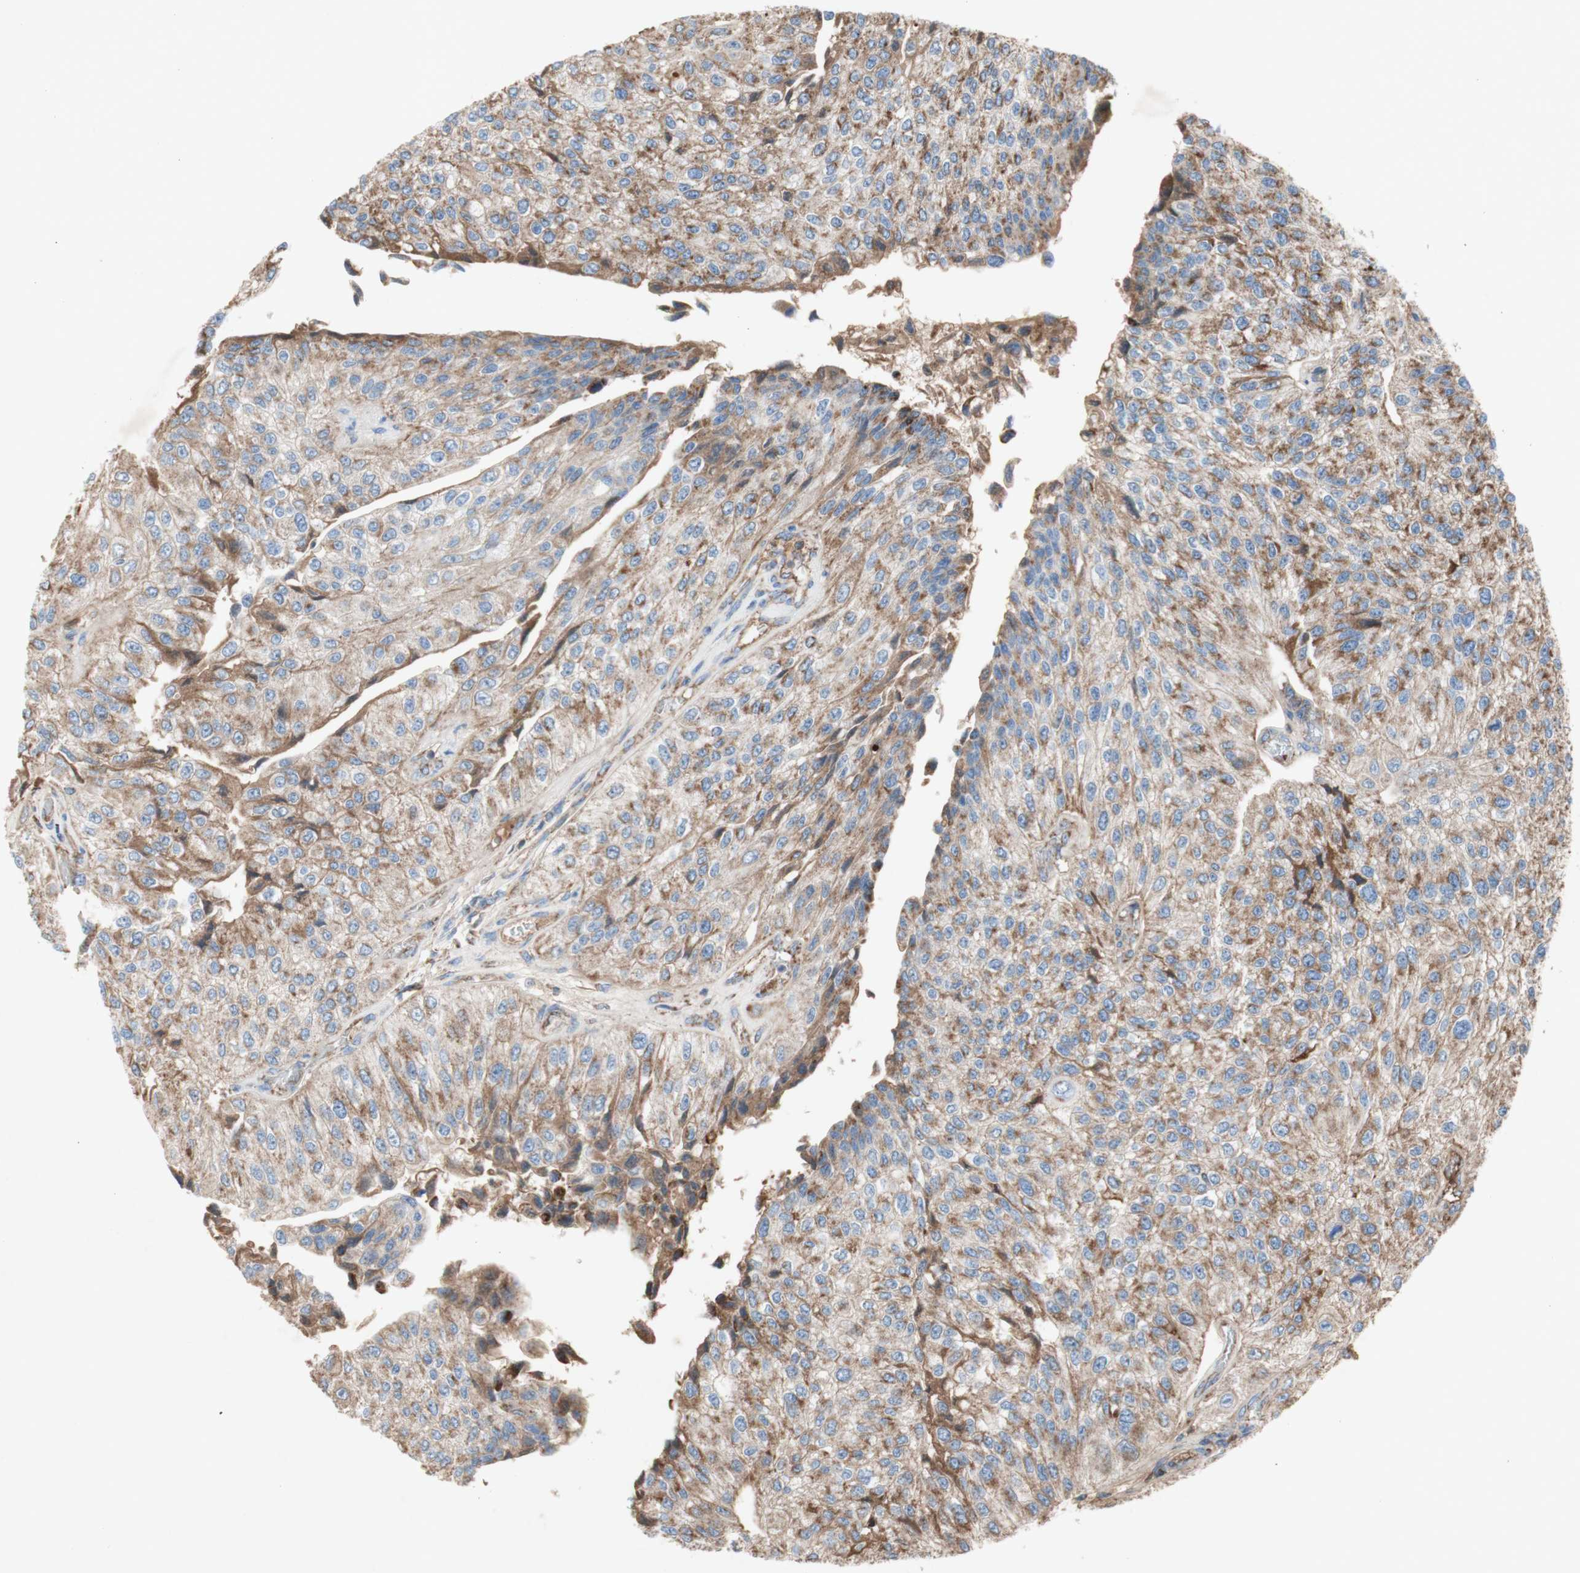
{"staining": {"intensity": "moderate", "quantity": ">75%", "location": "cytoplasmic/membranous"}, "tissue": "urothelial cancer", "cell_type": "Tumor cells", "image_type": "cancer", "snomed": [{"axis": "morphology", "description": "Urothelial carcinoma, High grade"}, {"axis": "topography", "description": "Kidney"}, {"axis": "topography", "description": "Urinary bladder"}], "caption": "Immunohistochemical staining of human high-grade urothelial carcinoma shows medium levels of moderate cytoplasmic/membranous protein positivity in about >75% of tumor cells.", "gene": "SDHB", "patient": {"sex": "male", "age": 77}}